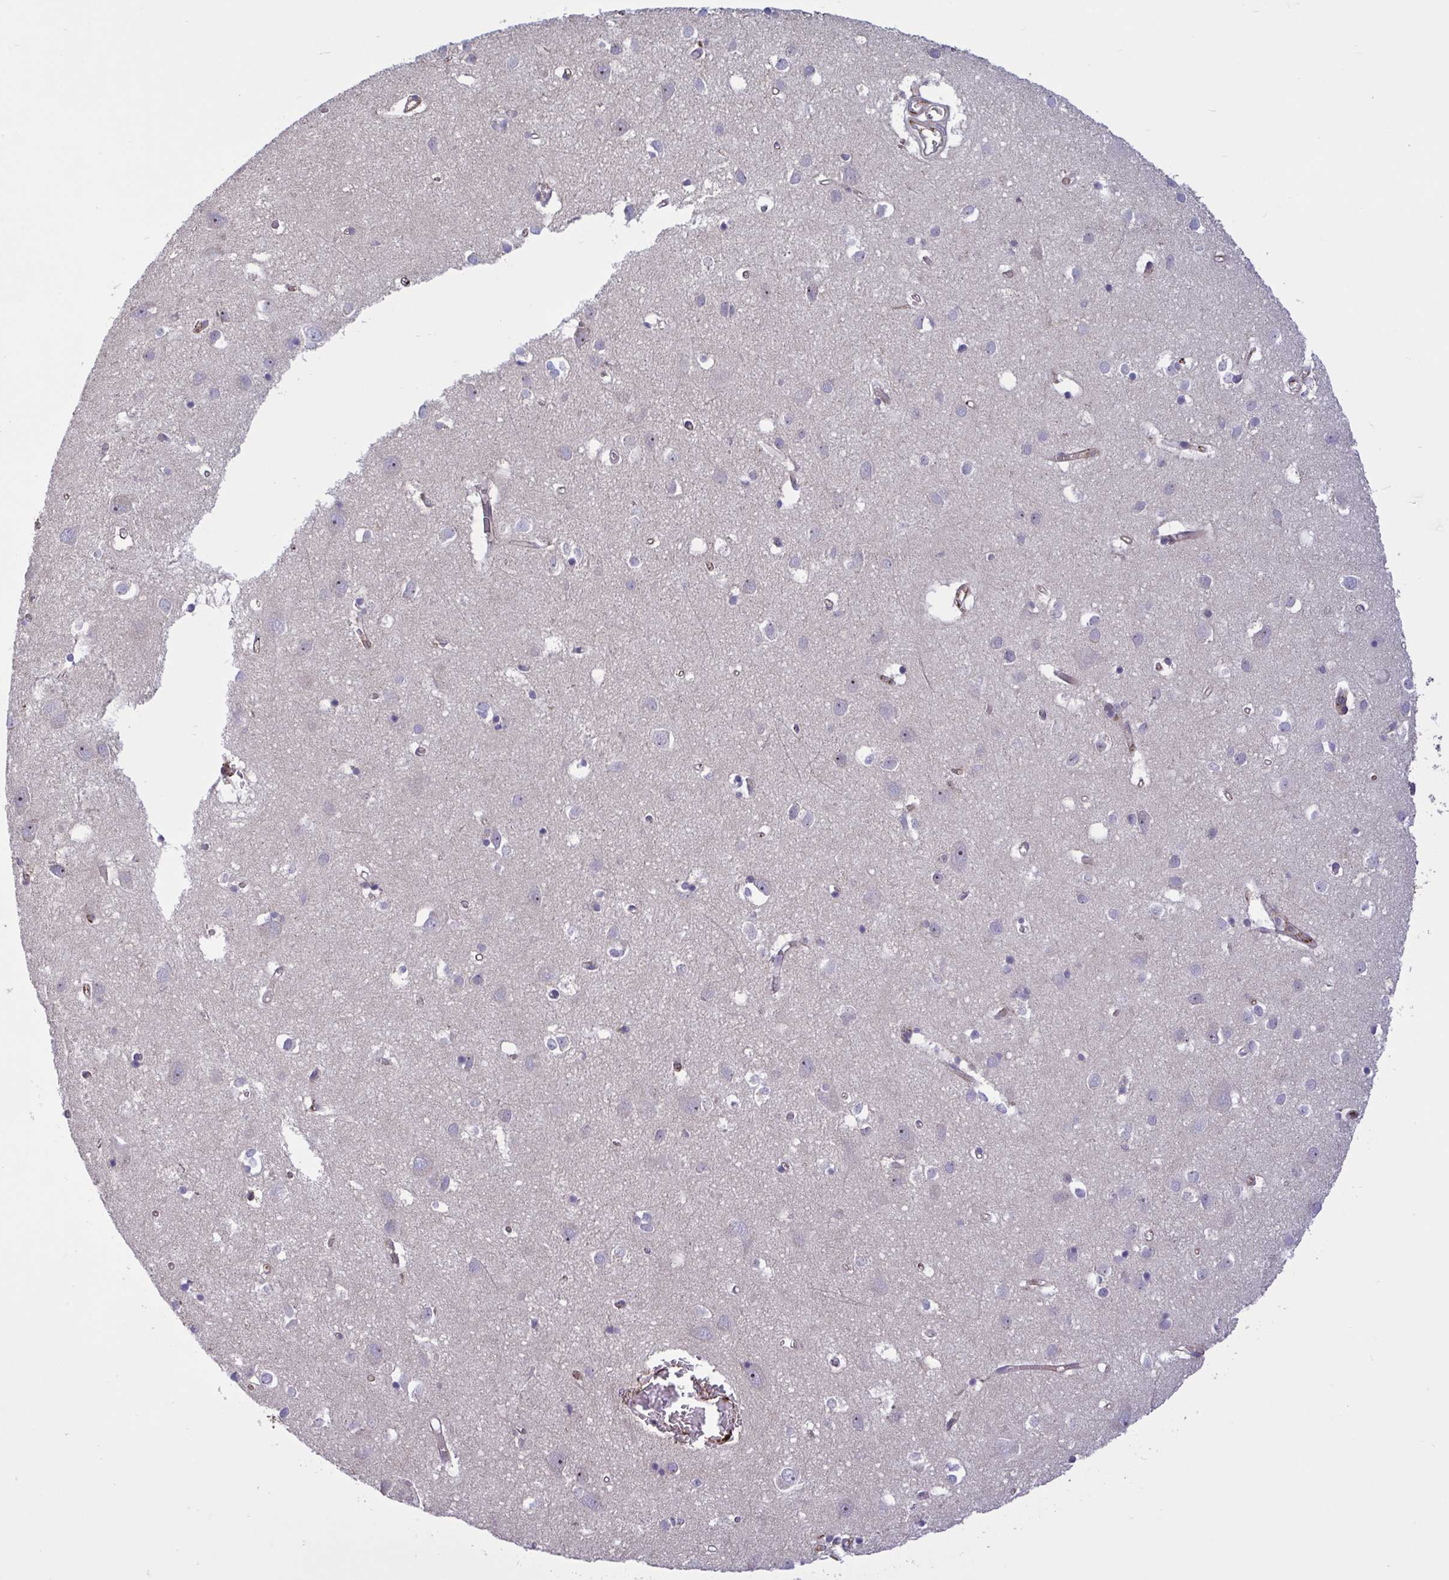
{"staining": {"intensity": "weak", "quantity": ">75%", "location": "cytoplasmic/membranous"}, "tissue": "cerebral cortex", "cell_type": "Endothelial cells", "image_type": "normal", "snomed": [{"axis": "morphology", "description": "Normal tissue, NOS"}, {"axis": "topography", "description": "Cerebral cortex"}], "caption": "Protein analysis of benign cerebral cortex shows weak cytoplasmic/membranous staining in about >75% of endothelial cells. (DAB (3,3'-diaminobenzidine) IHC, brown staining for protein, blue staining for nuclei).", "gene": "CD101", "patient": {"sex": "male", "age": 70}}